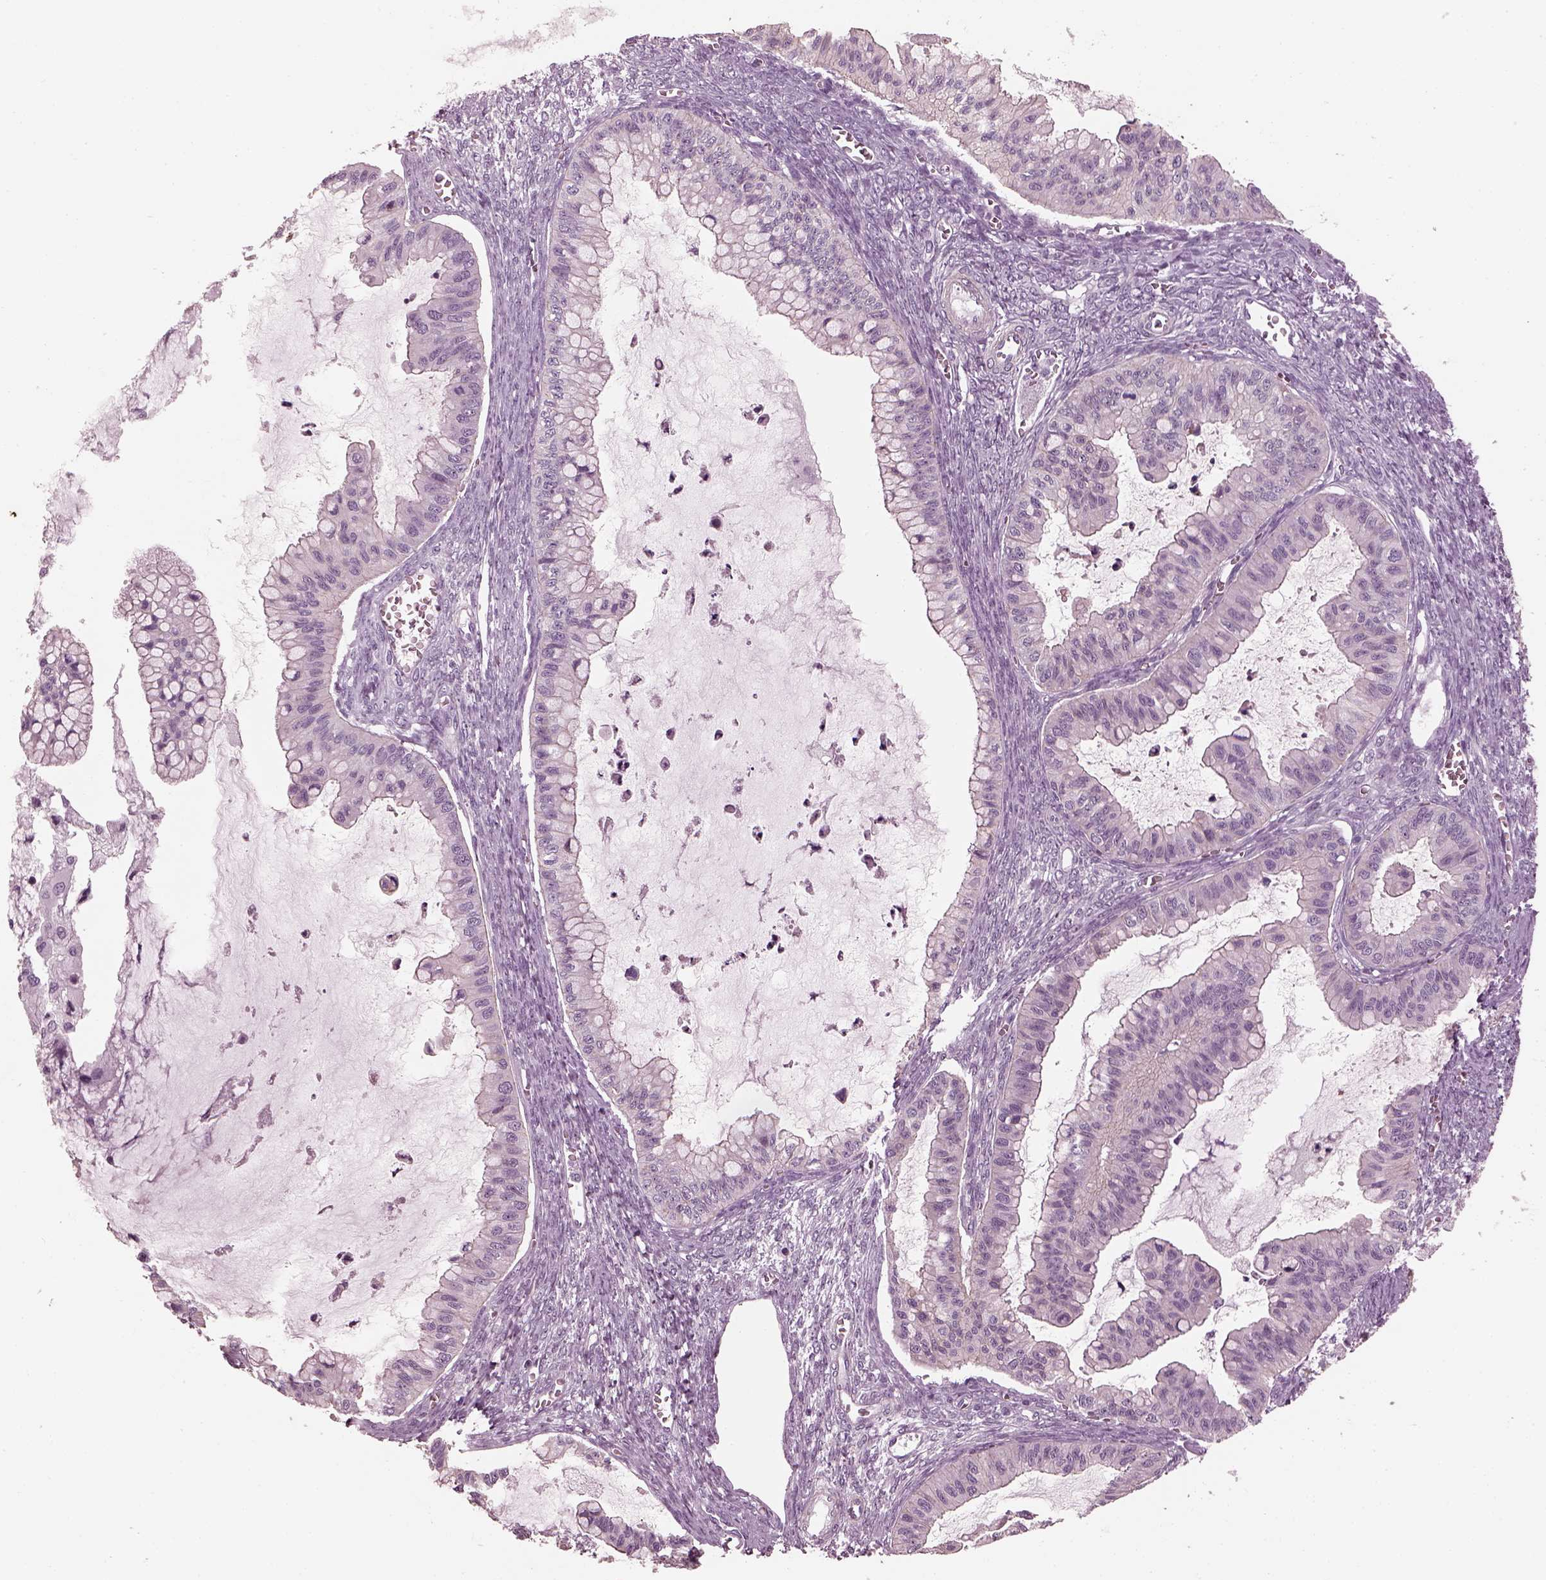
{"staining": {"intensity": "negative", "quantity": "none", "location": "none"}, "tissue": "ovarian cancer", "cell_type": "Tumor cells", "image_type": "cancer", "snomed": [{"axis": "morphology", "description": "Cystadenocarcinoma, mucinous, NOS"}, {"axis": "topography", "description": "Ovary"}], "caption": "Immunohistochemical staining of ovarian cancer reveals no significant staining in tumor cells. (Stains: DAB (3,3'-diaminobenzidine) immunohistochemistry with hematoxylin counter stain, Microscopy: brightfield microscopy at high magnification).", "gene": "BFSP1", "patient": {"sex": "female", "age": 72}}